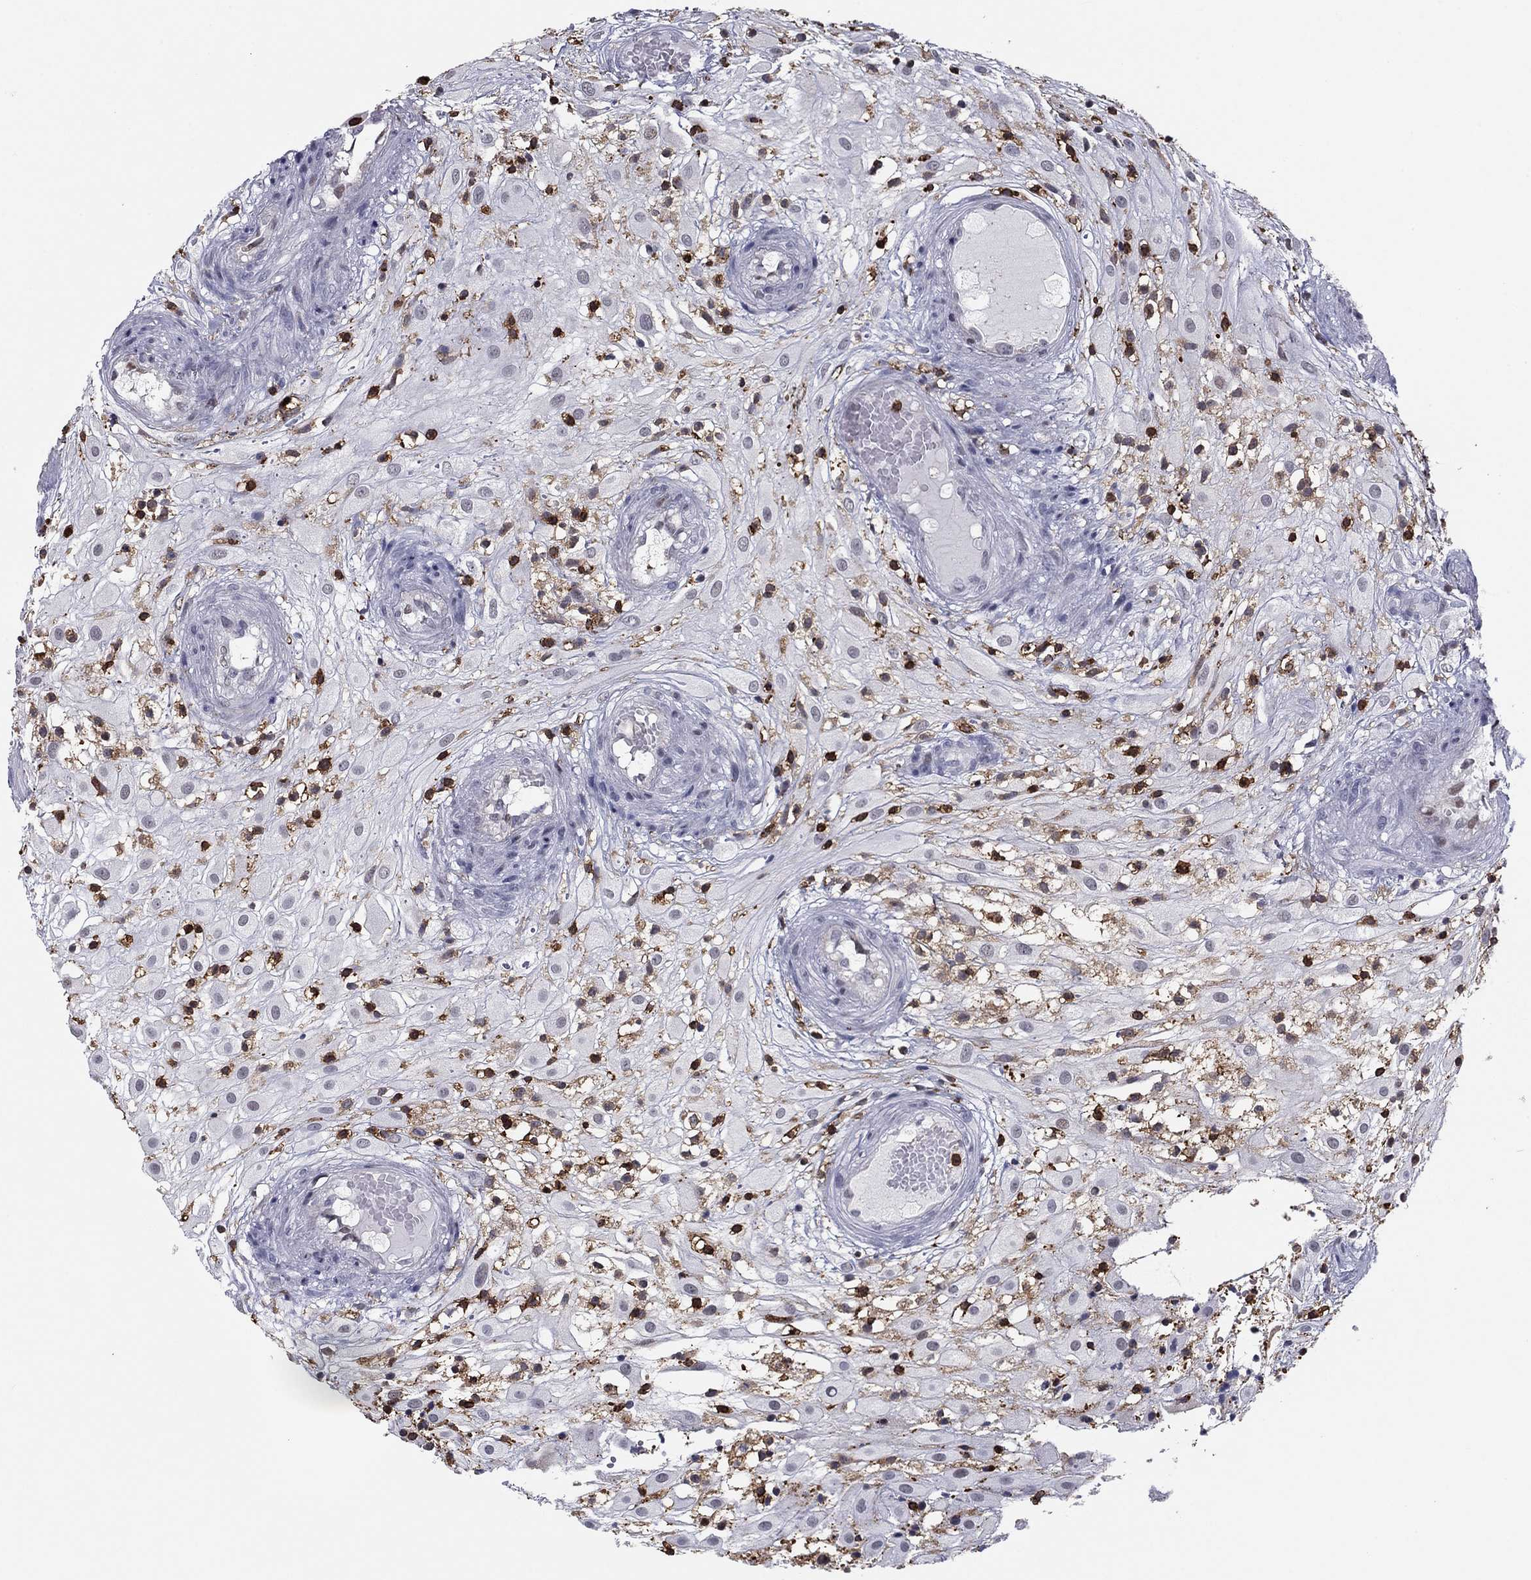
{"staining": {"intensity": "negative", "quantity": "none", "location": "none"}, "tissue": "placenta", "cell_type": "Decidual cells", "image_type": "normal", "snomed": [{"axis": "morphology", "description": "Normal tissue, NOS"}, {"axis": "topography", "description": "Placenta"}], "caption": "Immunohistochemistry (IHC) histopathology image of benign placenta: placenta stained with DAB (3,3'-diaminobenzidine) reveals no significant protein staining in decidual cells.", "gene": "ARHGAP27", "patient": {"sex": "female", "age": 24}}